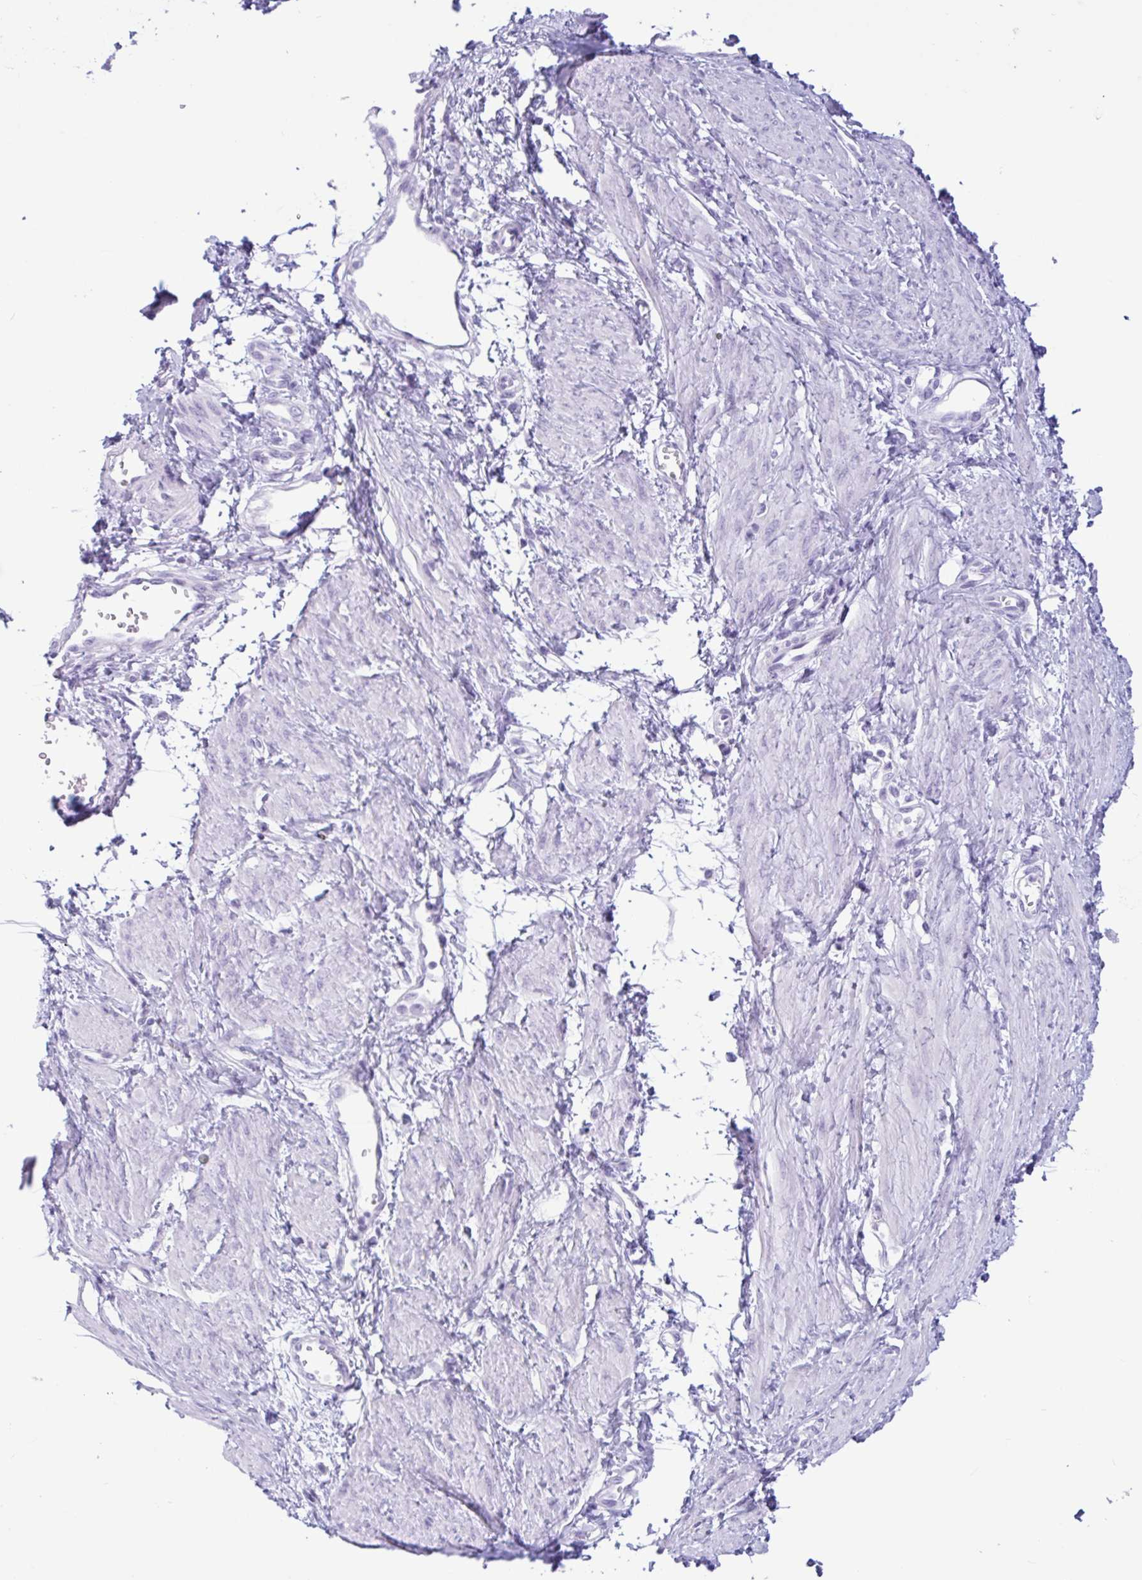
{"staining": {"intensity": "negative", "quantity": "none", "location": "none"}, "tissue": "smooth muscle", "cell_type": "Smooth muscle cells", "image_type": "normal", "snomed": [{"axis": "morphology", "description": "Normal tissue, NOS"}, {"axis": "topography", "description": "Smooth muscle"}, {"axis": "topography", "description": "Uterus"}], "caption": "IHC of benign smooth muscle reveals no positivity in smooth muscle cells. (Immunohistochemistry (ihc), brightfield microscopy, high magnification).", "gene": "CTSE", "patient": {"sex": "female", "age": 39}}